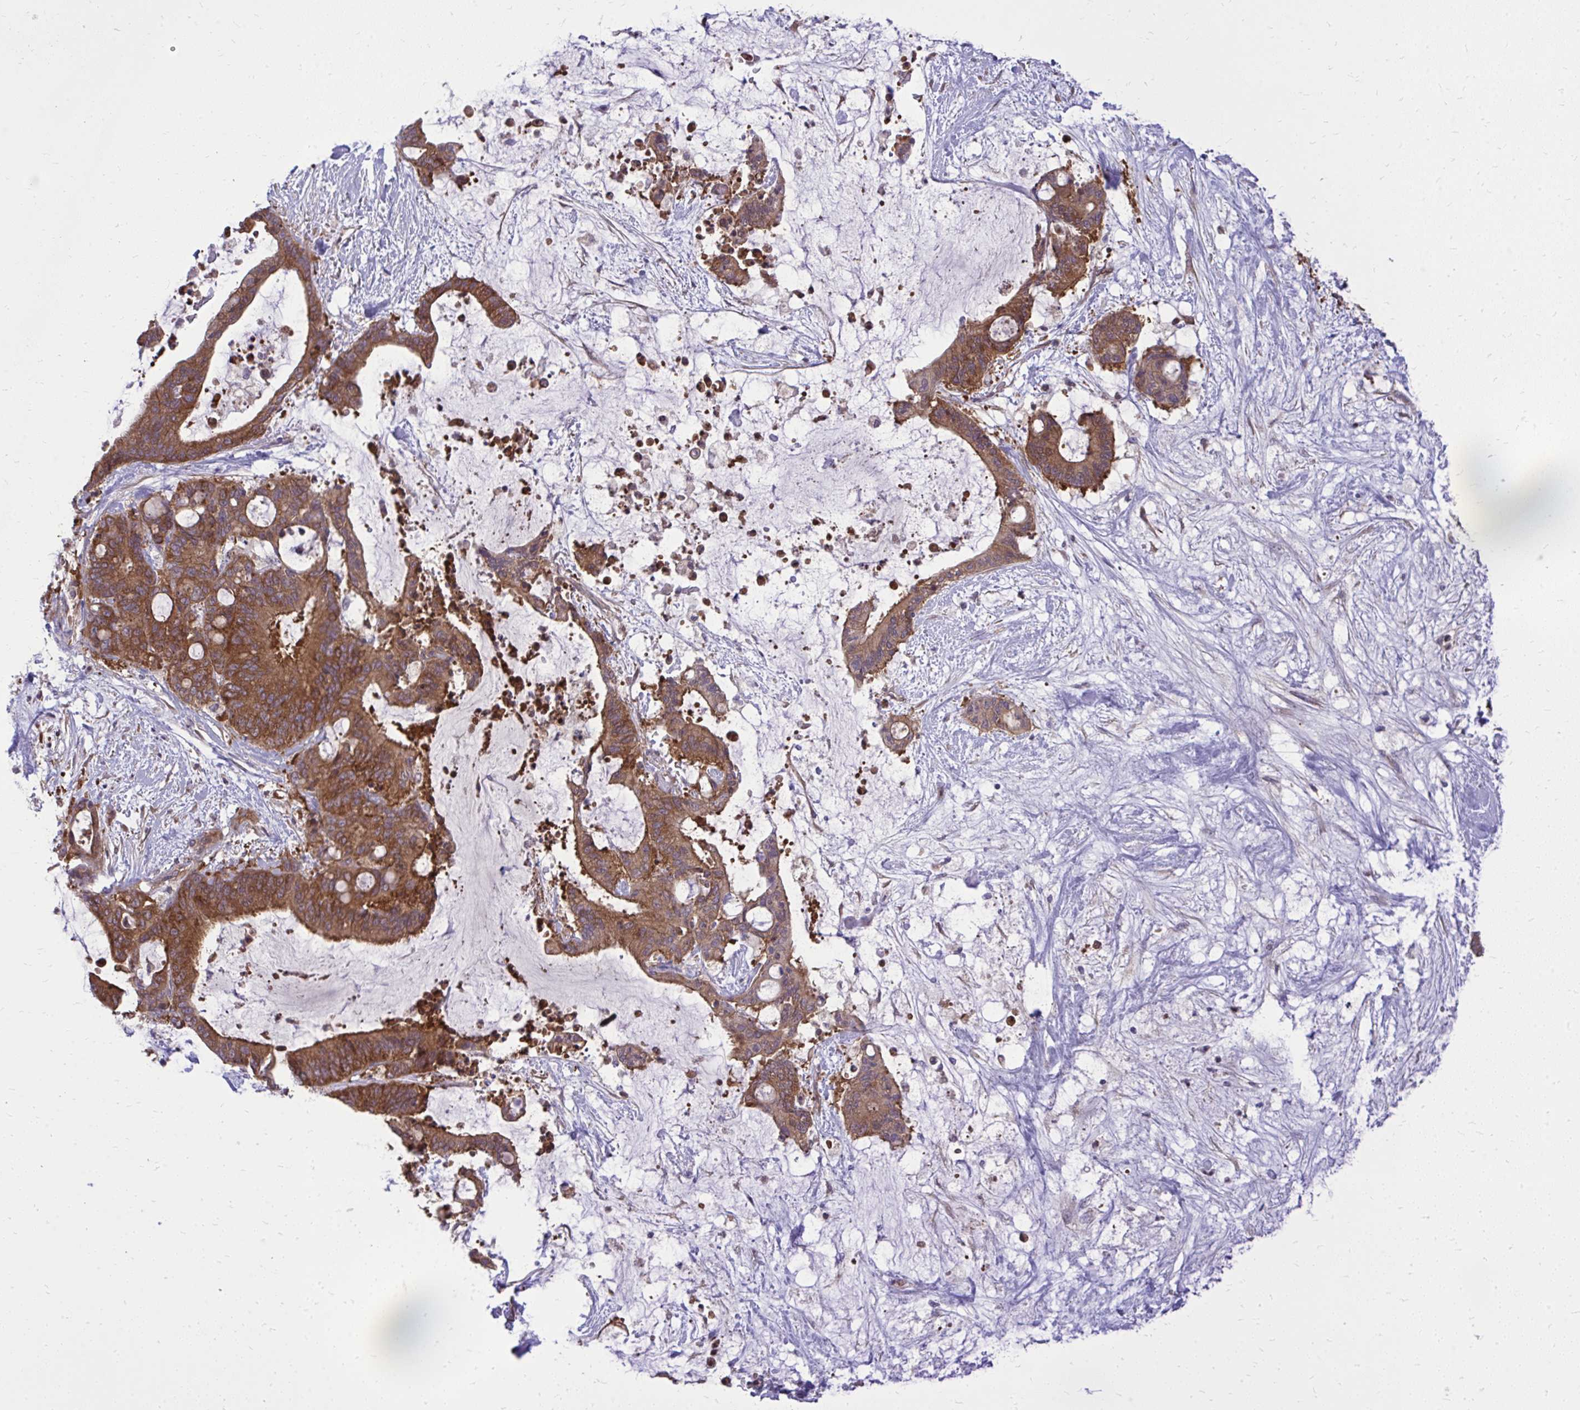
{"staining": {"intensity": "strong", "quantity": ">75%", "location": "cytoplasmic/membranous"}, "tissue": "liver cancer", "cell_type": "Tumor cells", "image_type": "cancer", "snomed": [{"axis": "morphology", "description": "Normal tissue, NOS"}, {"axis": "morphology", "description": "Cholangiocarcinoma"}, {"axis": "topography", "description": "Liver"}, {"axis": "topography", "description": "Peripheral nerve tissue"}], "caption": "Liver cholangiocarcinoma stained with a brown dye reveals strong cytoplasmic/membranous positive expression in approximately >75% of tumor cells.", "gene": "PPP5C", "patient": {"sex": "female", "age": 73}}